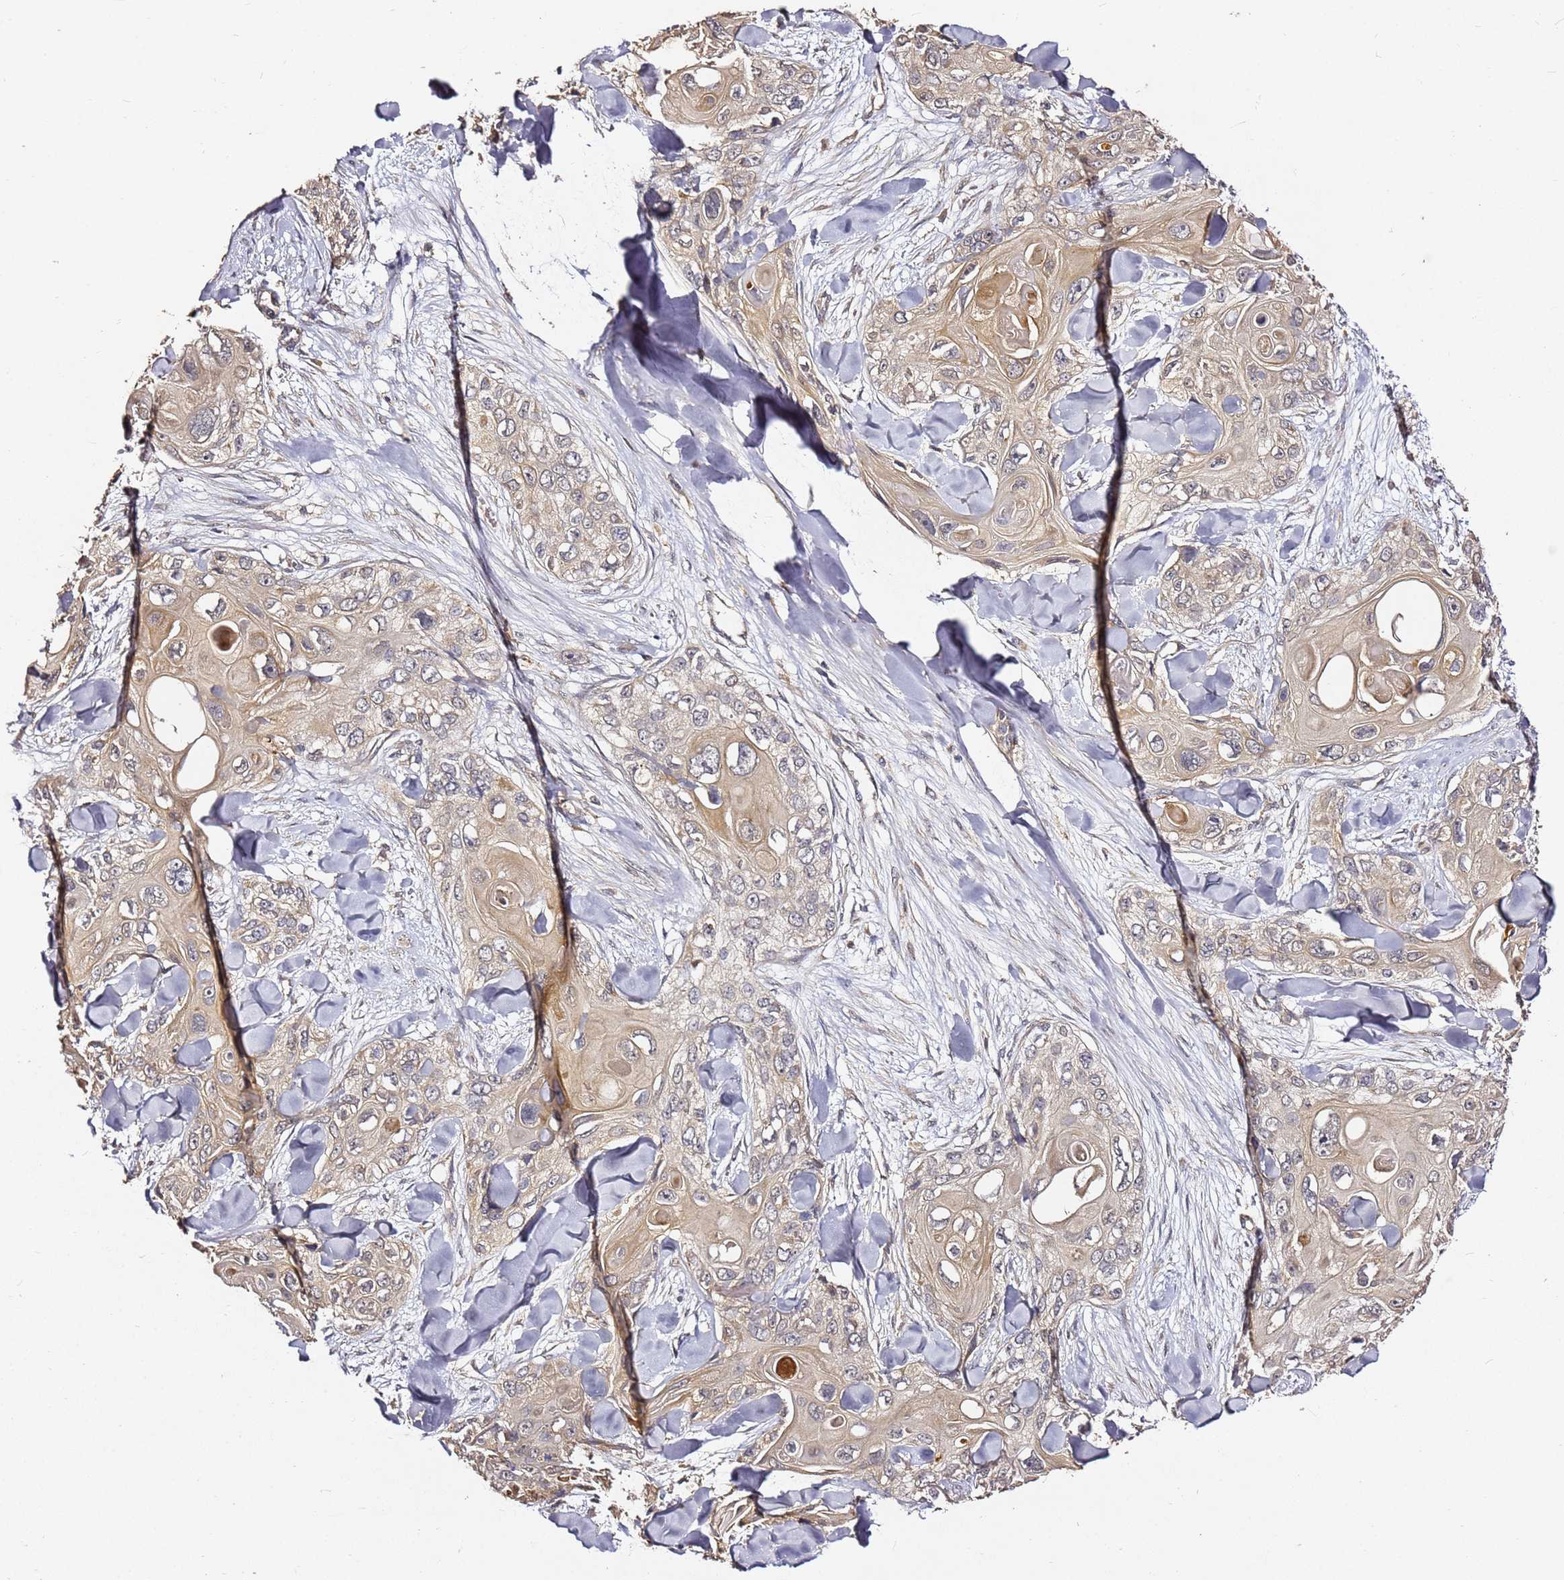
{"staining": {"intensity": "moderate", "quantity": "<25%", "location": "cytoplasmic/membranous"}, "tissue": "skin cancer", "cell_type": "Tumor cells", "image_type": "cancer", "snomed": [{"axis": "morphology", "description": "Normal tissue, NOS"}, {"axis": "morphology", "description": "Squamous cell carcinoma, NOS"}, {"axis": "topography", "description": "Skin"}], "caption": "DAB (3,3'-diaminobenzidine) immunohistochemical staining of skin cancer (squamous cell carcinoma) reveals moderate cytoplasmic/membranous protein positivity in about <25% of tumor cells. (Stains: DAB (3,3'-diaminobenzidine) in brown, nuclei in blue, Microscopy: brightfield microscopy at high magnification).", "gene": "C6orf136", "patient": {"sex": "male", "age": 72}}